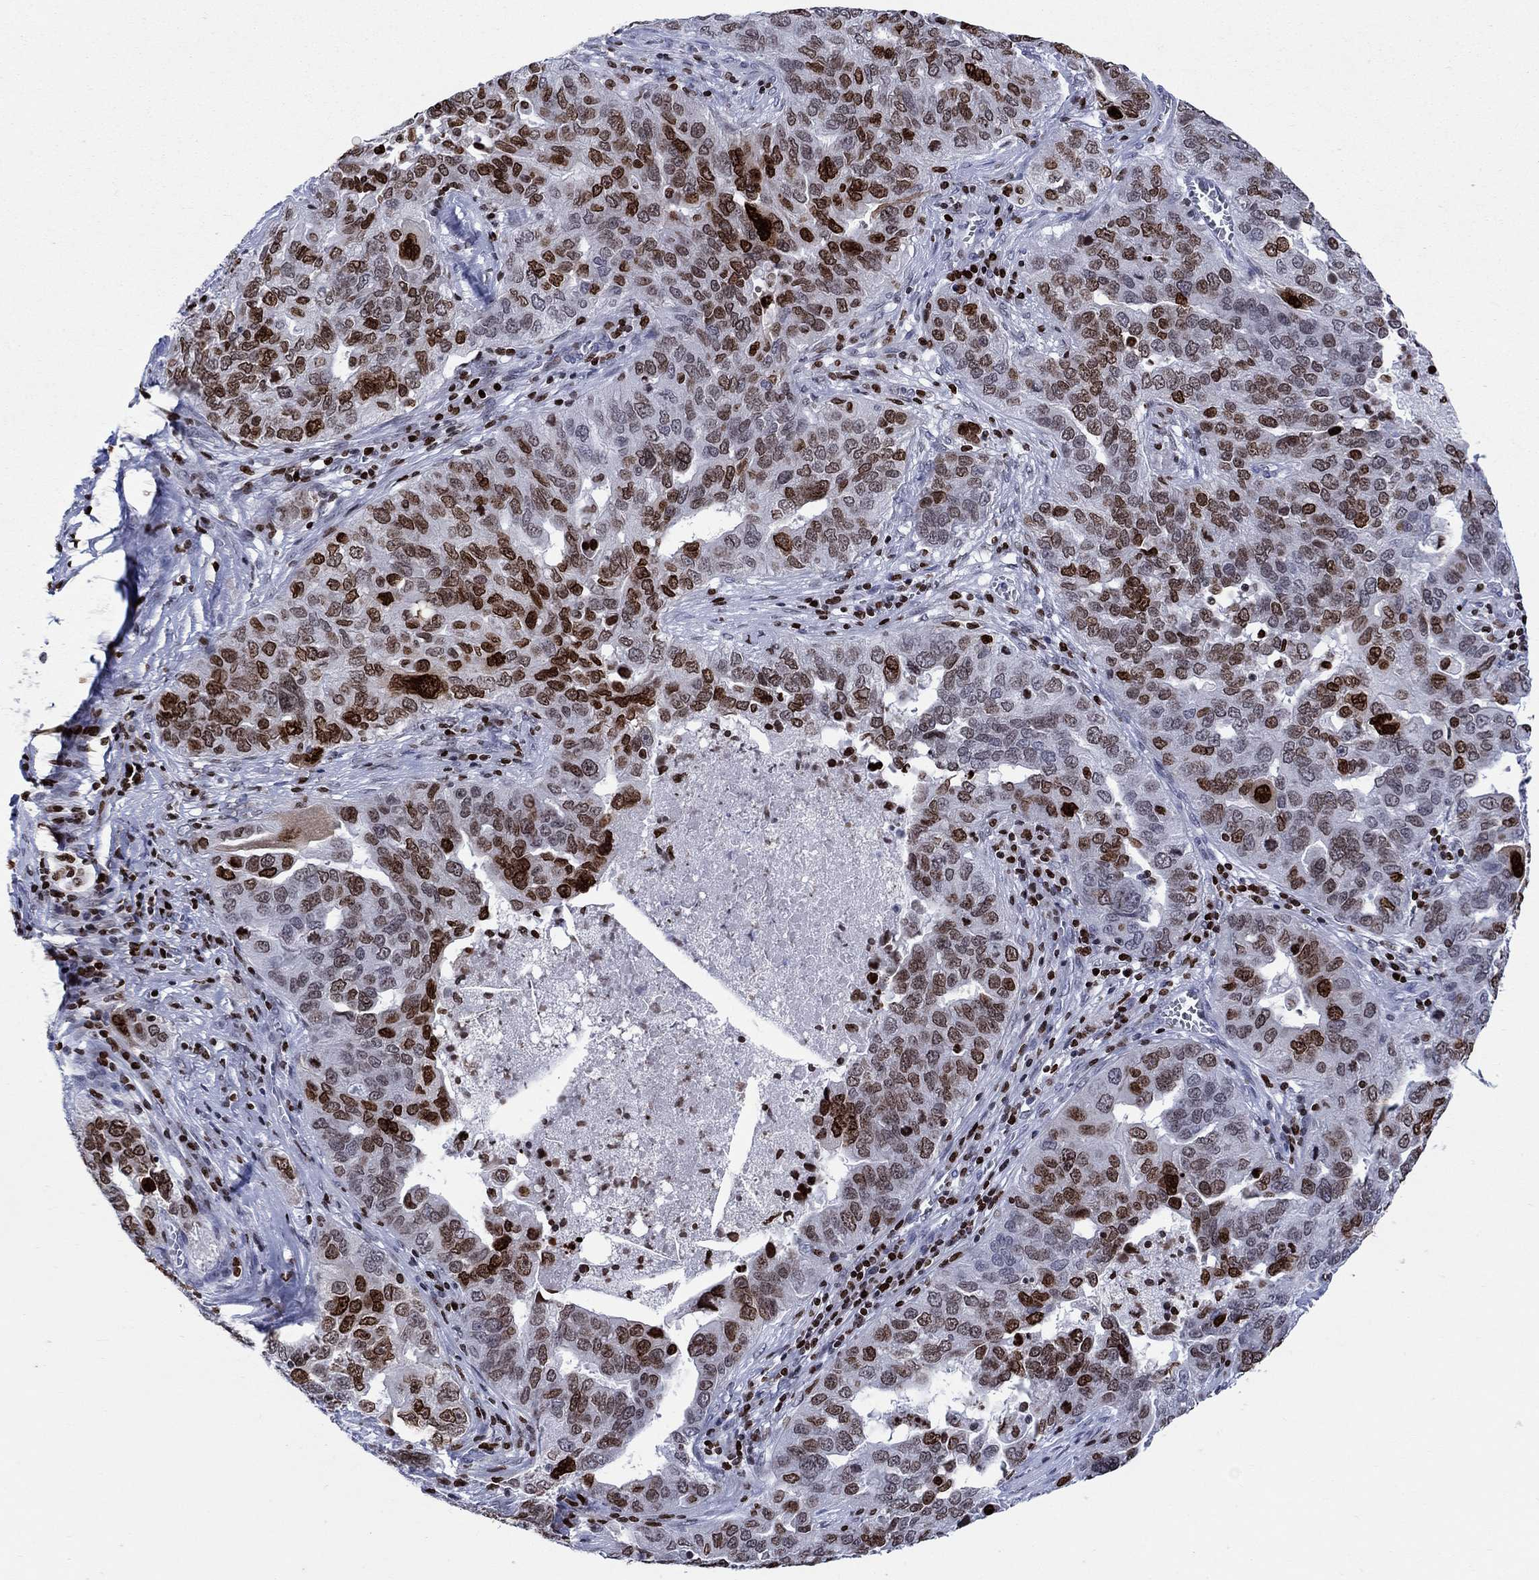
{"staining": {"intensity": "strong", "quantity": "<25%", "location": "nuclear"}, "tissue": "ovarian cancer", "cell_type": "Tumor cells", "image_type": "cancer", "snomed": [{"axis": "morphology", "description": "Carcinoma, endometroid"}, {"axis": "topography", "description": "Soft tissue"}, {"axis": "topography", "description": "Ovary"}], "caption": "Brown immunohistochemical staining in human ovarian cancer (endometroid carcinoma) displays strong nuclear expression in about <25% of tumor cells.", "gene": "HMGA1", "patient": {"sex": "female", "age": 52}}